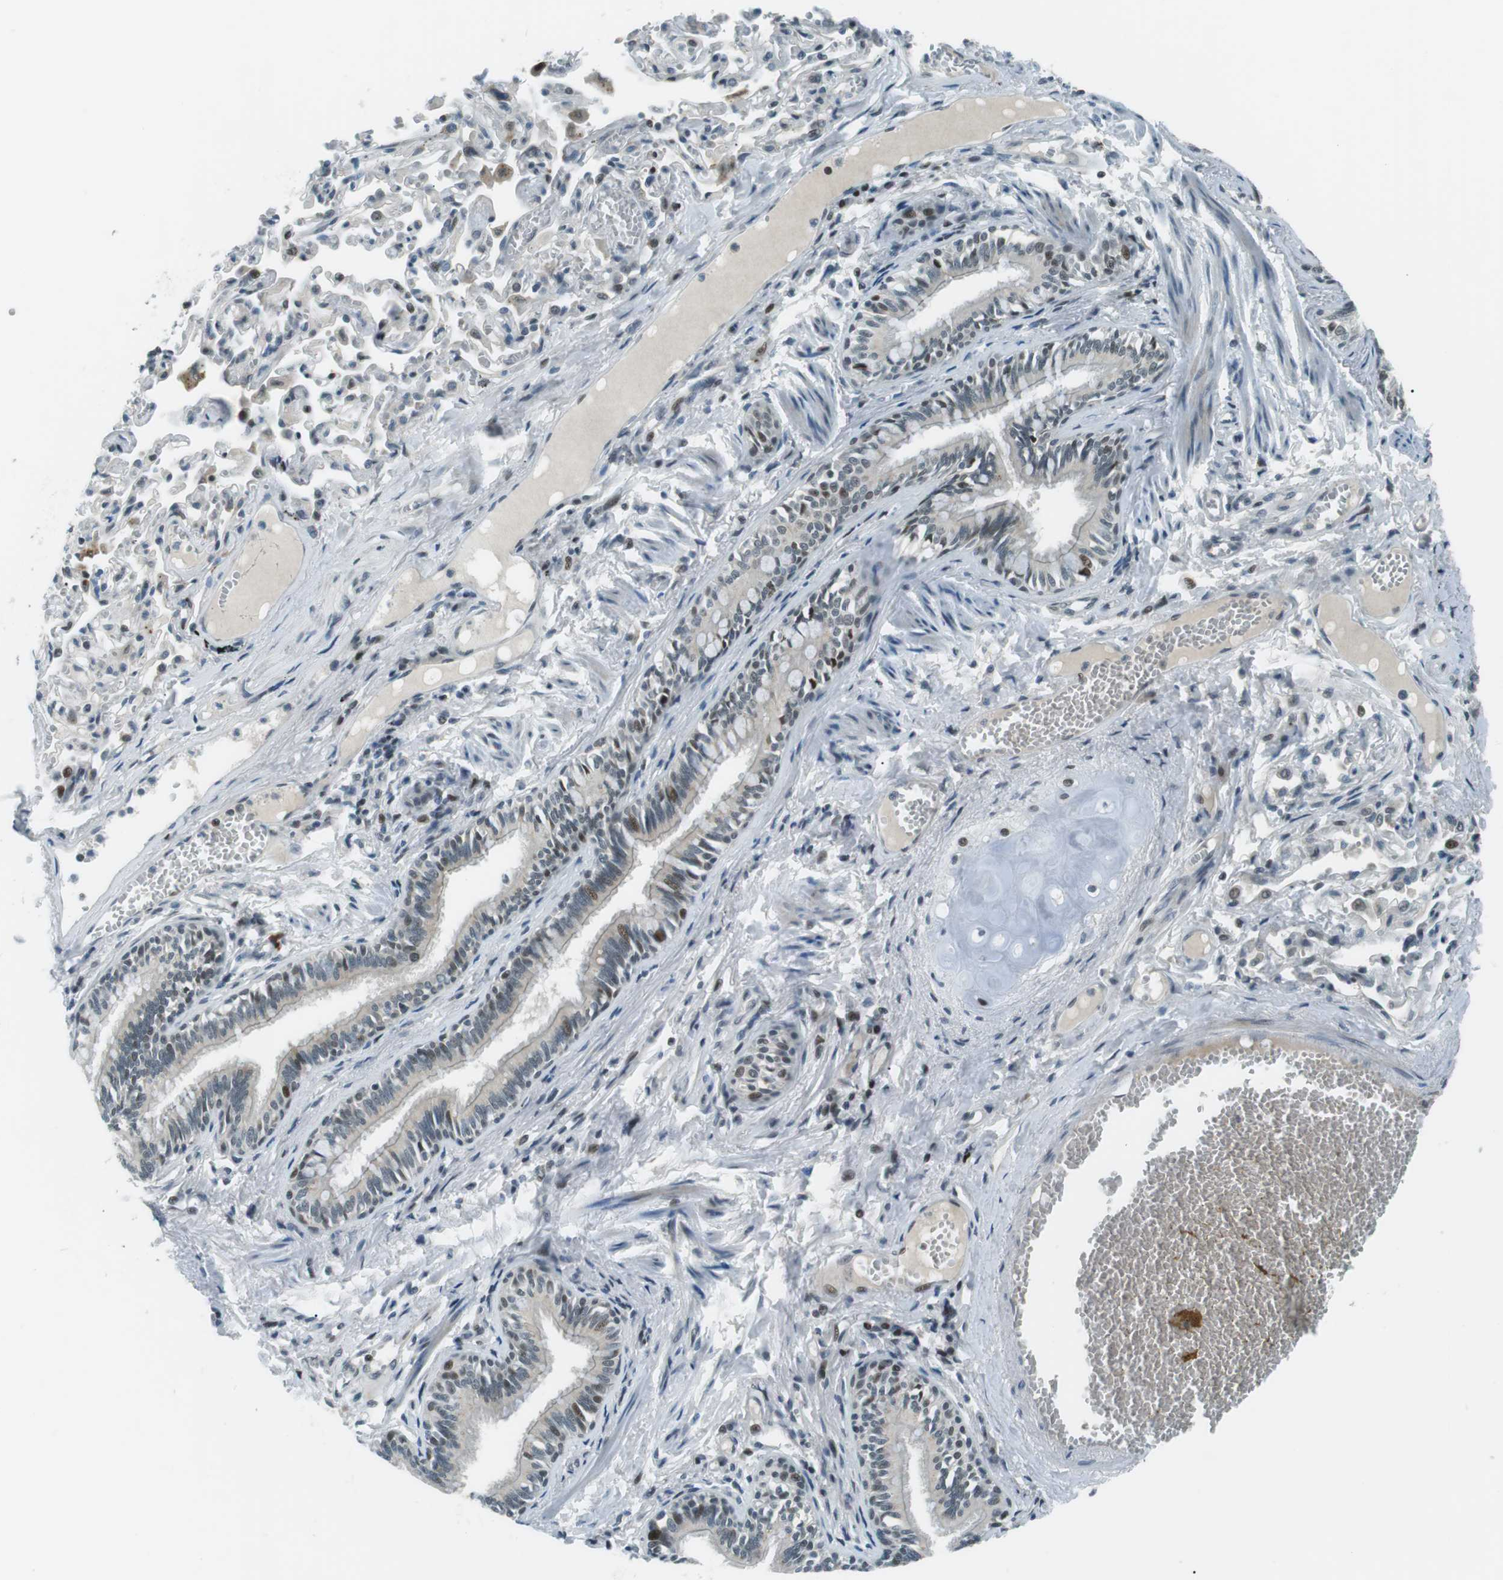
{"staining": {"intensity": "strong", "quantity": "25%-75%", "location": "cytoplasmic/membranous,nuclear"}, "tissue": "bronchus", "cell_type": "Respiratory epithelial cells", "image_type": "normal", "snomed": [{"axis": "morphology", "description": "Normal tissue, NOS"}, {"axis": "morphology", "description": "Inflammation, NOS"}, {"axis": "topography", "description": "Cartilage tissue"}, {"axis": "topography", "description": "Lung"}], "caption": "This is a micrograph of immunohistochemistry staining of normal bronchus, which shows strong expression in the cytoplasmic/membranous,nuclear of respiratory epithelial cells.", "gene": "PJA1", "patient": {"sex": "male", "age": 71}}